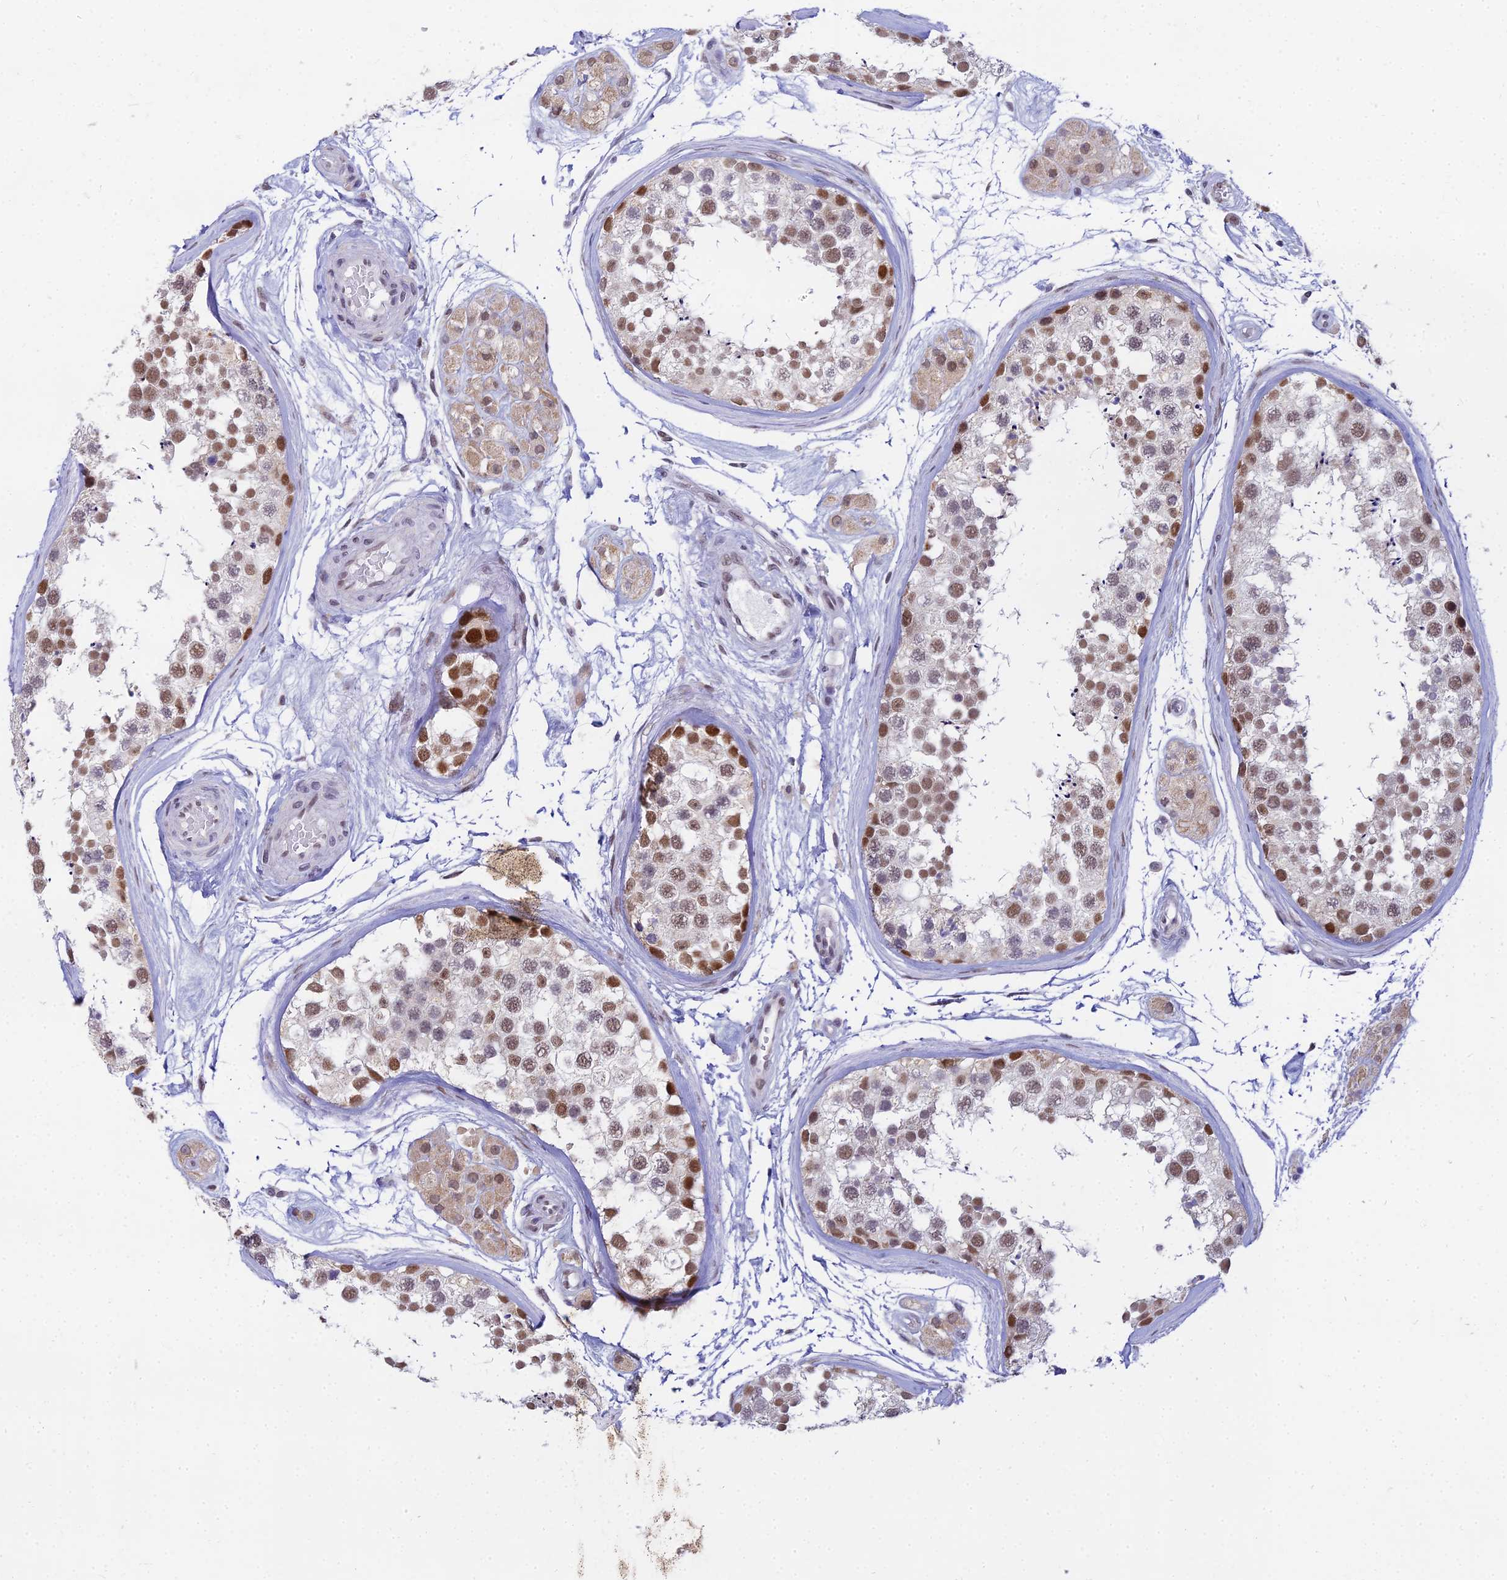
{"staining": {"intensity": "moderate", "quantity": ">75%", "location": "nuclear"}, "tissue": "testis", "cell_type": "Cells in seminiferous ducts", "image_type": "normal", "snomed": [{"axis": "morphology", "description": "Normal tissue, NOS"}, {"axis": "topography", "description": "Testis"}], "caption": "Normal testis displays moderate nuclear staining in about >75% of cells in seminiferous ducts.", "gene": "C2orf49", "patient": {"sex": "male", "age": 56}}